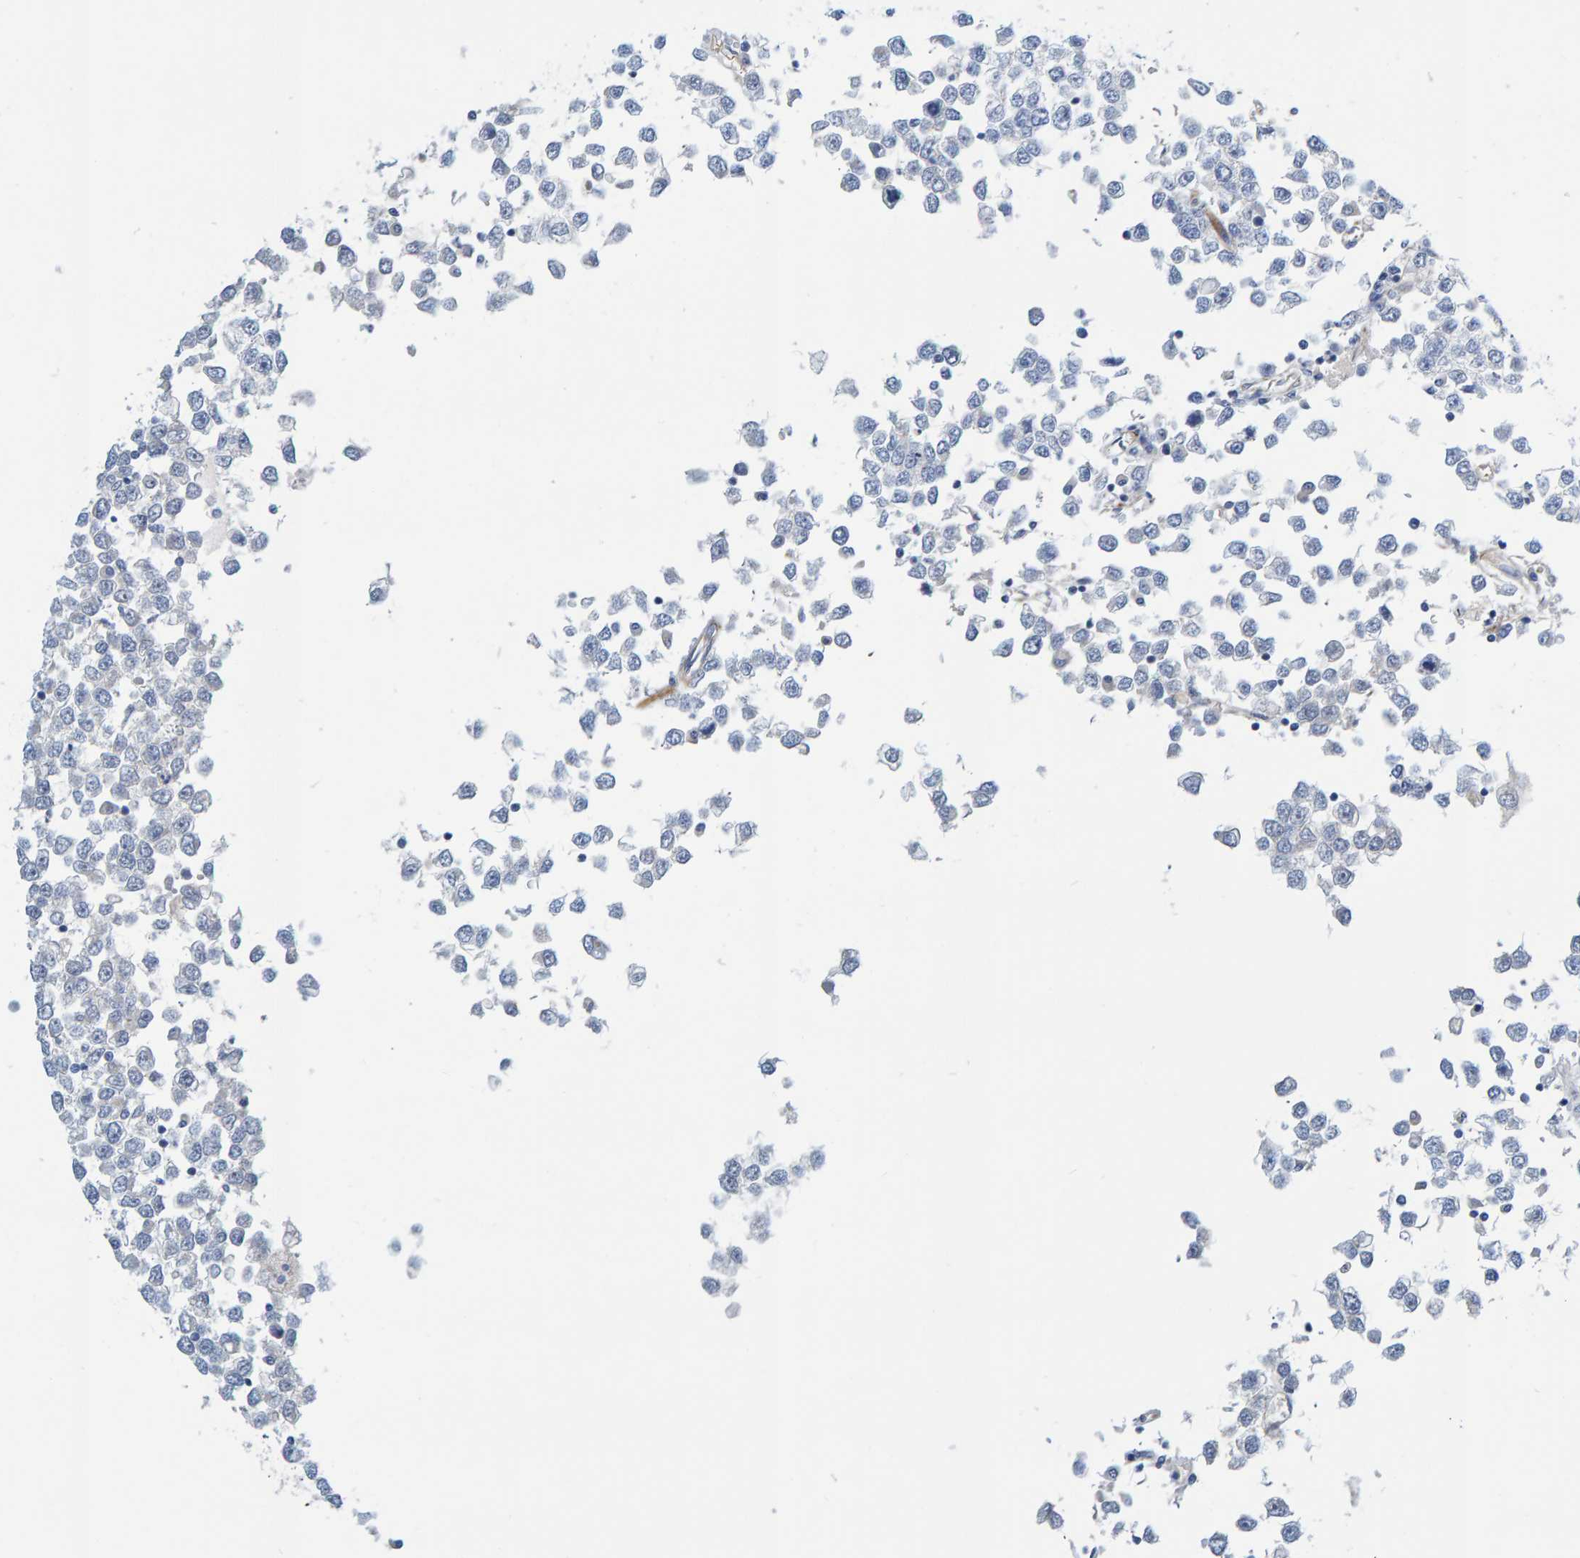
{"staining": {"intensity": "negative", "quantity": "none", "location": "none"}, "tissue": "testis cancer", "cell_type": "Tumor cells", "image_type": "cancer", "snomed": [{"axis": "morphology", "description": "Seminoma, NOS"}, {"axis": "topography", "description": "Testis"}], "caption": "Histopathology image shows no significant protein expression in tumor cells of testis seminoma.", "gene": "POLG2", "patient": {"sex": "male", "age": 65}}